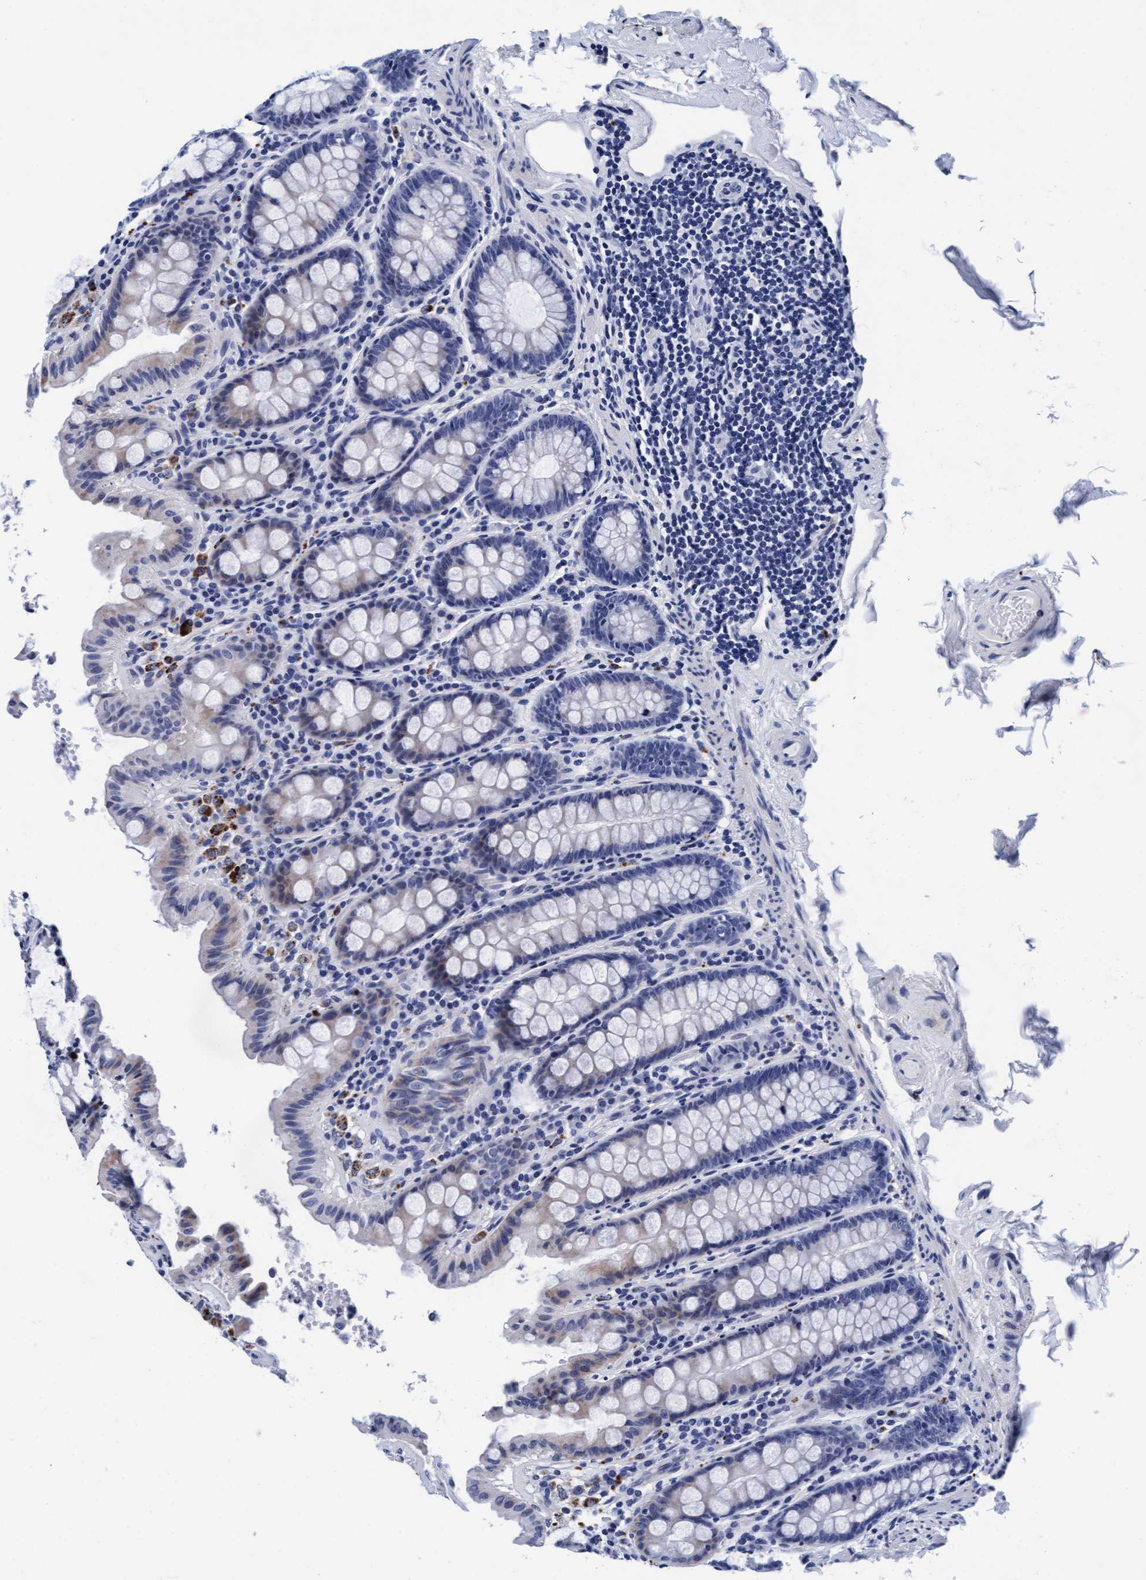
{"staining": {"intensity": "negative", "quantity": "none", "location": "none"}, "tissue": "colon", "cell_type": "Endothelial cells", "image_type": "normal", "snomed": [{"axis": "morphology", "description": "Normal tissue, NOS"}, {"axis": "topography", "description": "Colon"}, {"axis": "topography", "description": "Peripheral nerve tissue"}], "caption": "This image is of normal colon stained with immunohistochemistry (IHC) to label a protein in brown with the nuclei are counter-stained blue. There is no expression in endothelial cells.", "gene": "ARSG", "patient": {"sex": "female", "age": 61}}